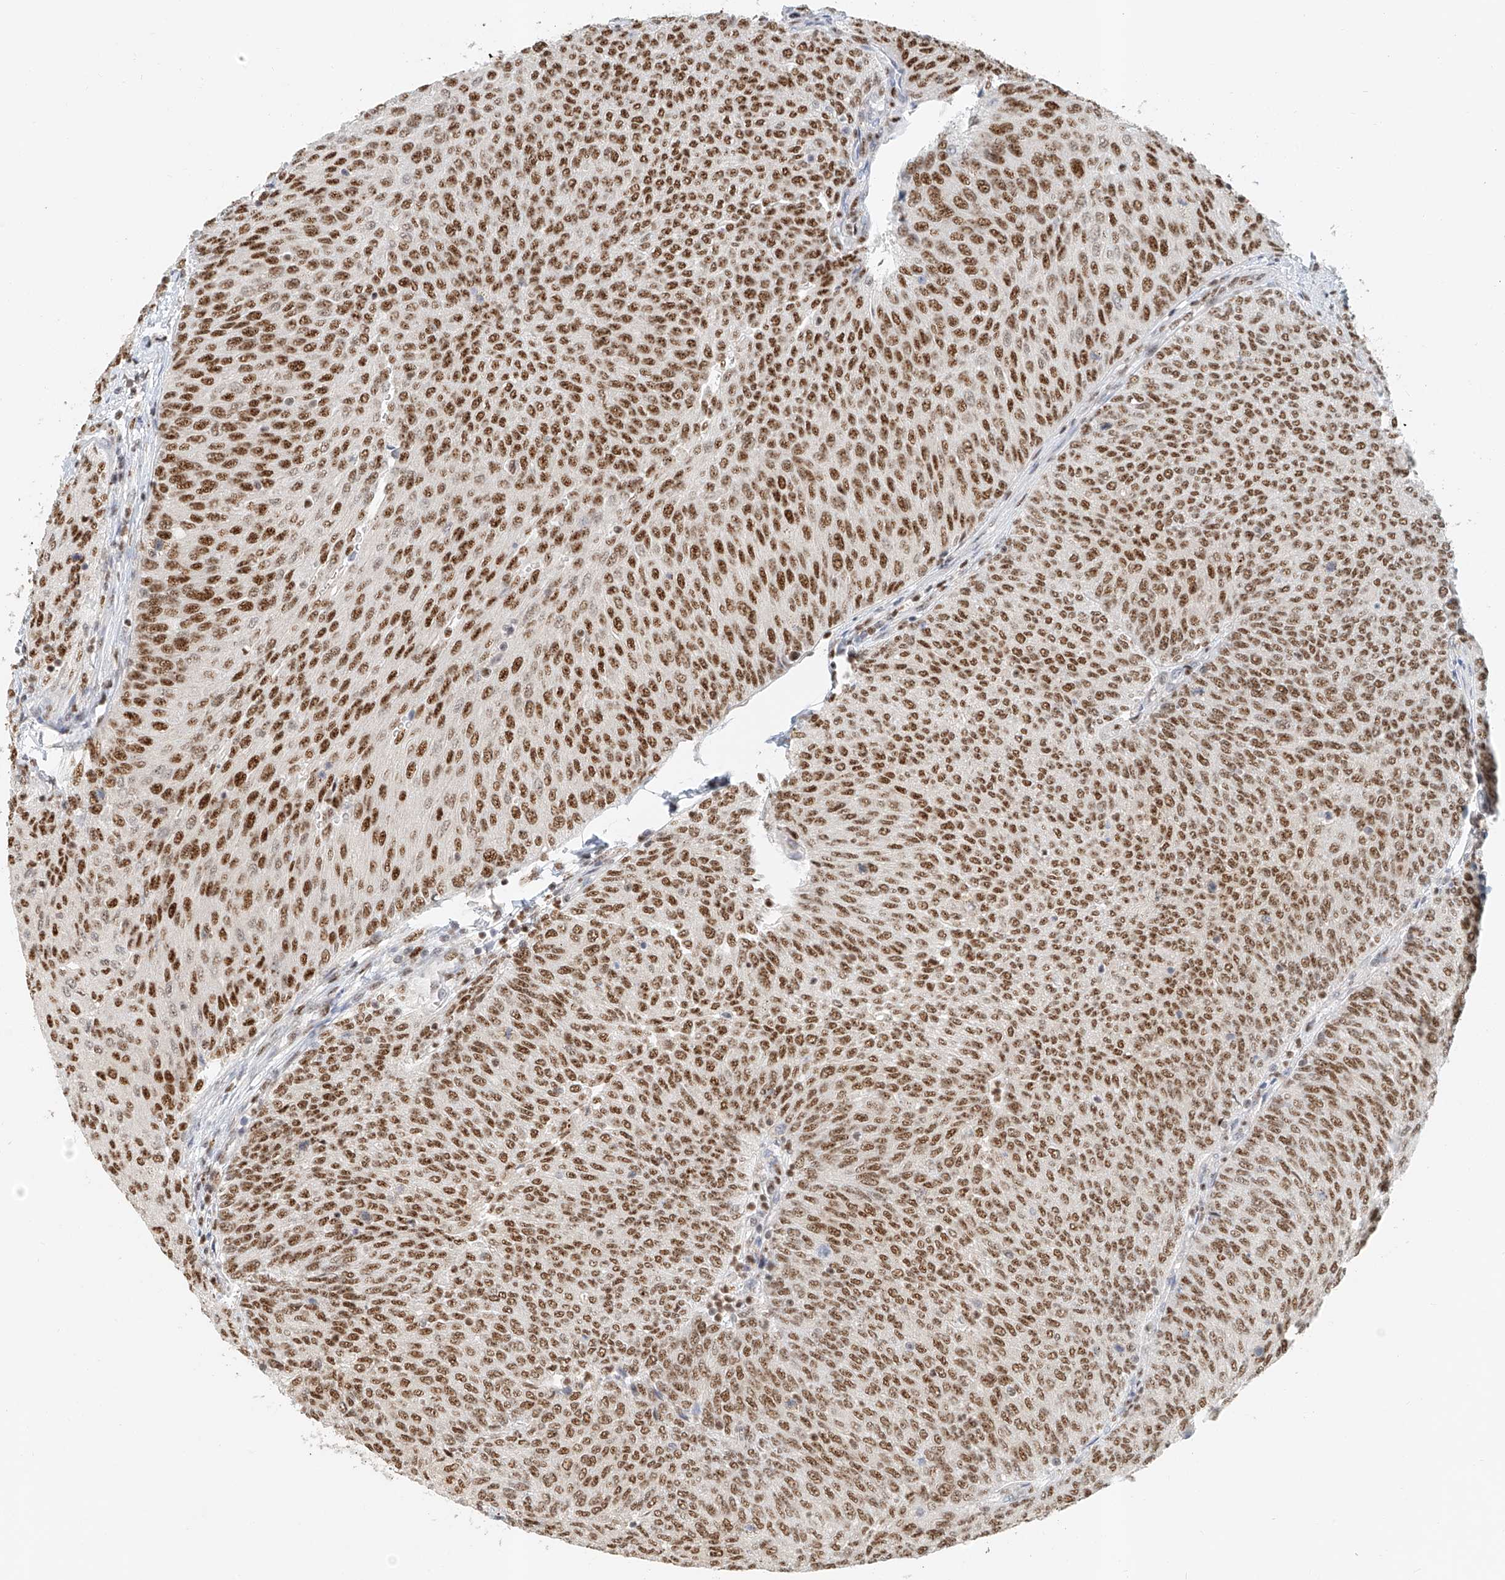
{"staining": {"intensity": "strong", "quantity": ">75%", "location": "nuclear"}, "tissue": "urothelial cancer", "cell_type": "Tumor cells", "image_type": "cancer", "snomed": [{"axis": "morphology", "description": "Urothelial carcinoma, Low grade"}, {"axis": "topography", "description": "Urinary bladder"}], "caption": "The image shows immunohistochemical staining of urothelial cancer. There is strong nuclear positivity is seen in about >75% of tumor cells. The protein is shown in brown color, while the nuclei are stained blue.", "gene": "CXorf58", "patient": {"sex": "female", "age": 79}}